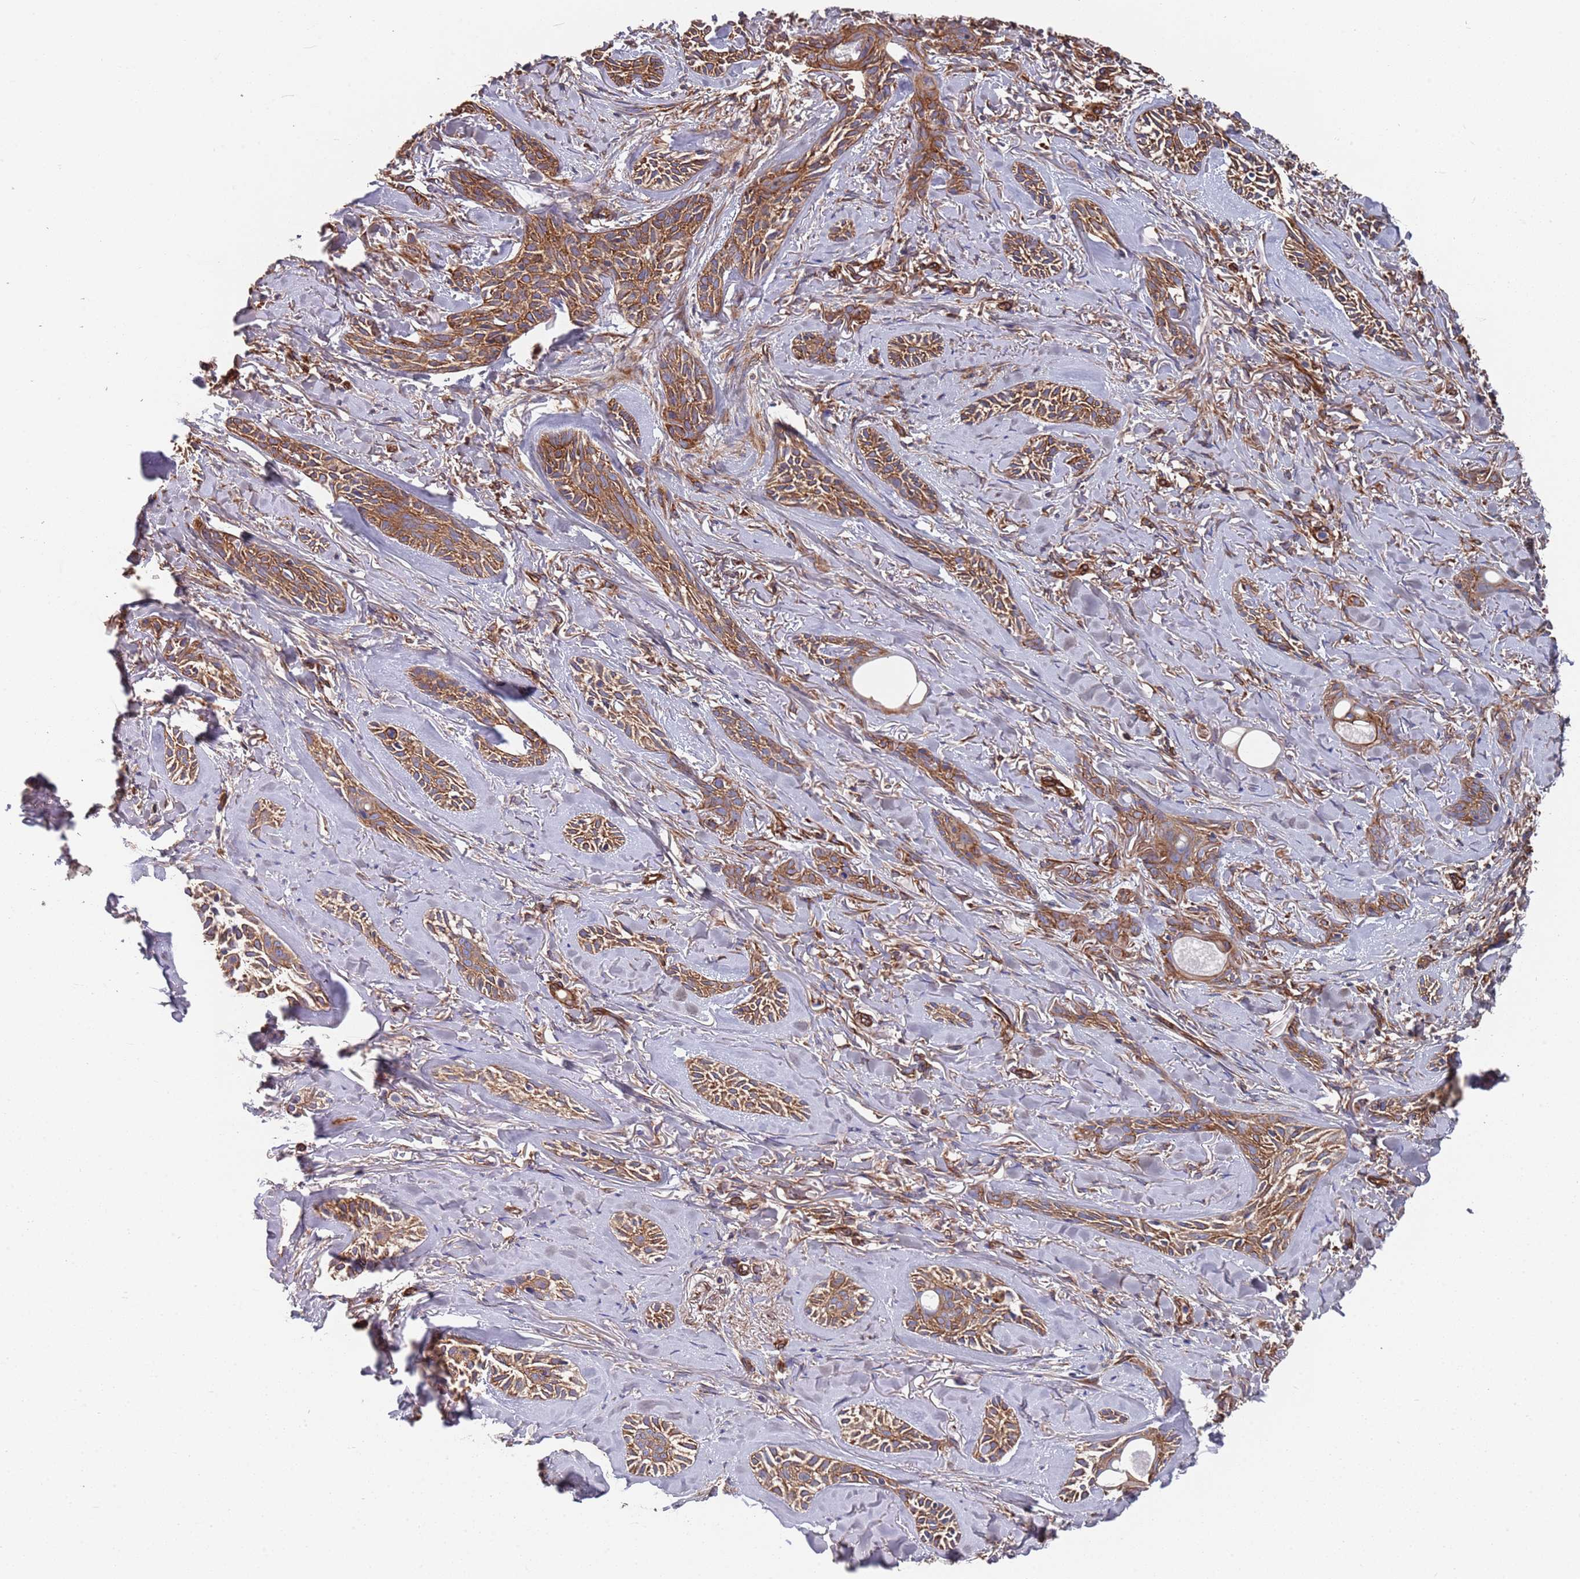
{"staining": {"intensity": "strong", "quantity": ">75%", "location": "cytoplasmic/membranous"}, "tissue": "skin cancer", "cell_type": "Tumor cells", "image_type": "cancer", "snomed": [{"axis": "morphology", "description": "Basal cell carcinoma"}, {"axis": "topography", "description": "Skin"}], "caption": "Immunohistochemical staining of human skin cancer reveals high levels of strong cytoplasmic/membranous protein positivity in about >75% of tumor cells. The protein of interest is stained brown, and the nuclei are stained in blue (DAB IHC with brightfield microscopy, high magnification).", "gene": "JAKMIP2", "patient": {"sex": "female", "age": 59}}